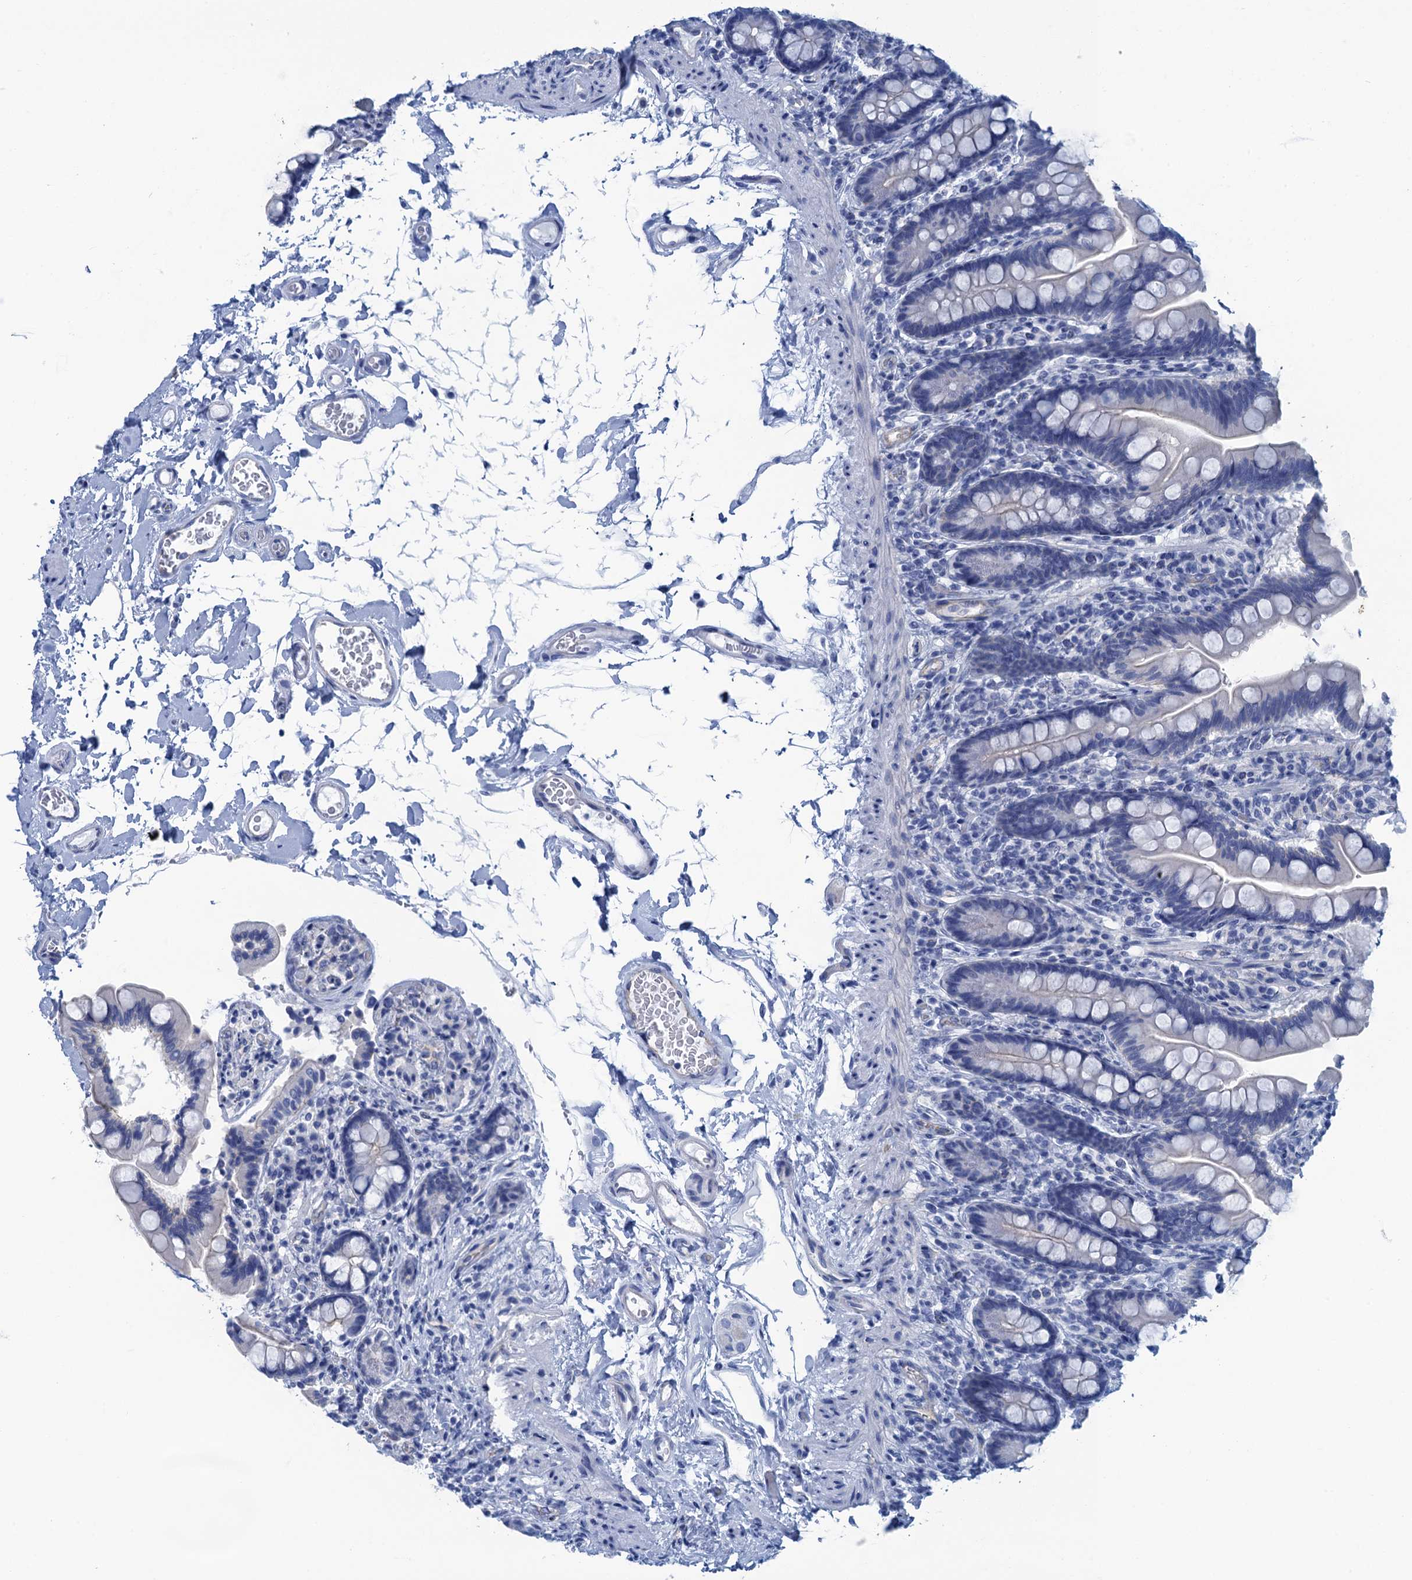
{"staining": {"intensity": "negative", "quantity": "none", "location": "none"}, "tissue": "small intestine", "cell_type": "Glandular cells", "image_type": "normal", "snomed": [{"axis": "morphology", "description": "Normal tissue, NOS"}, {"axis": "topography", "description": "Small intestine"}], "caption": "Micrograph shows no significant protein staining in glandular cells of benign small intestine.", "gene": "CALML5", "patient": {"sex": "female", "age": 64}}